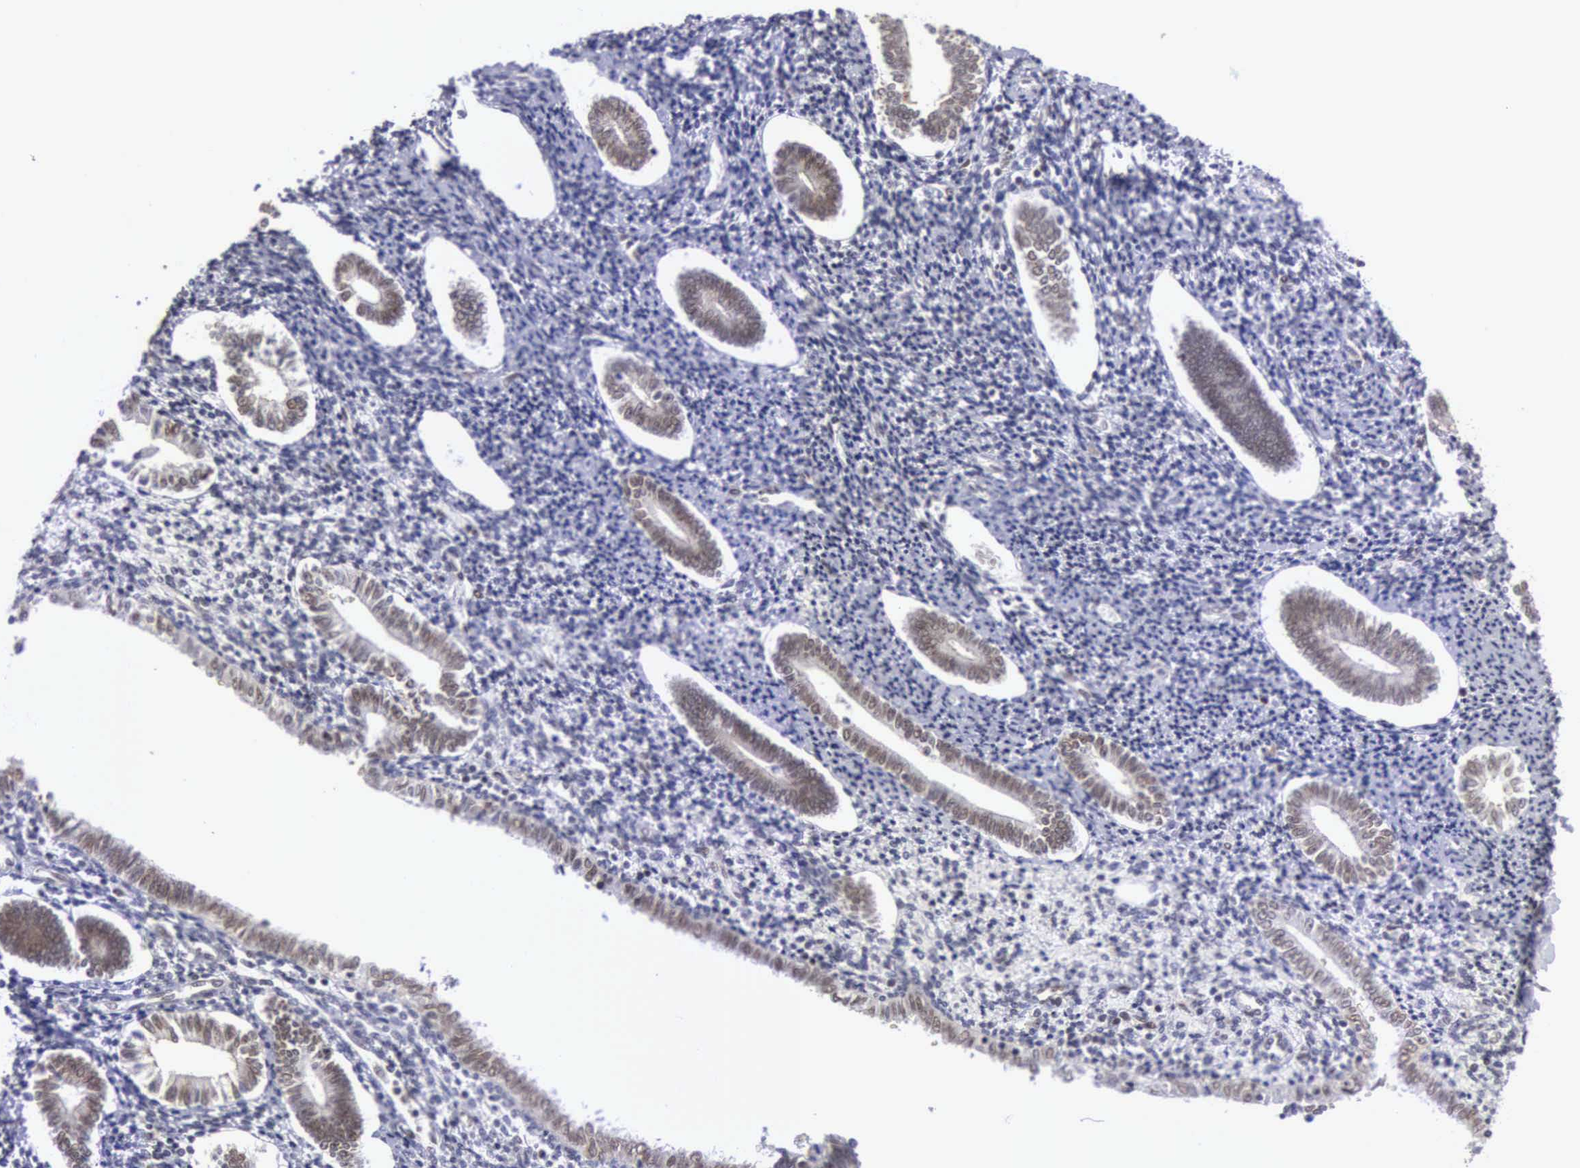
{"staining": {"intensity": "negative", "quantity": "none", "location": "none"}, "tissue": "endometrium", "cell_type": "Cells in endometrial stroma", "image_type": "normal", "snomed": [{"axis": "morphology", "description": "Normal tissue, NOS"}, {"axis": "topography", "description": "Endometrium"}], "caption": "Image shows no significant protein expression in cells in endometrial stroma of benign endometrium. (Stains: DAB (3,3'-diaminobenzidine) IHC with hematoxylin counter stain, Microscopy: brightfield microscopy at high magnification).", "gene": "MORC2", "patient": {"sex": "female", "age": 52}}